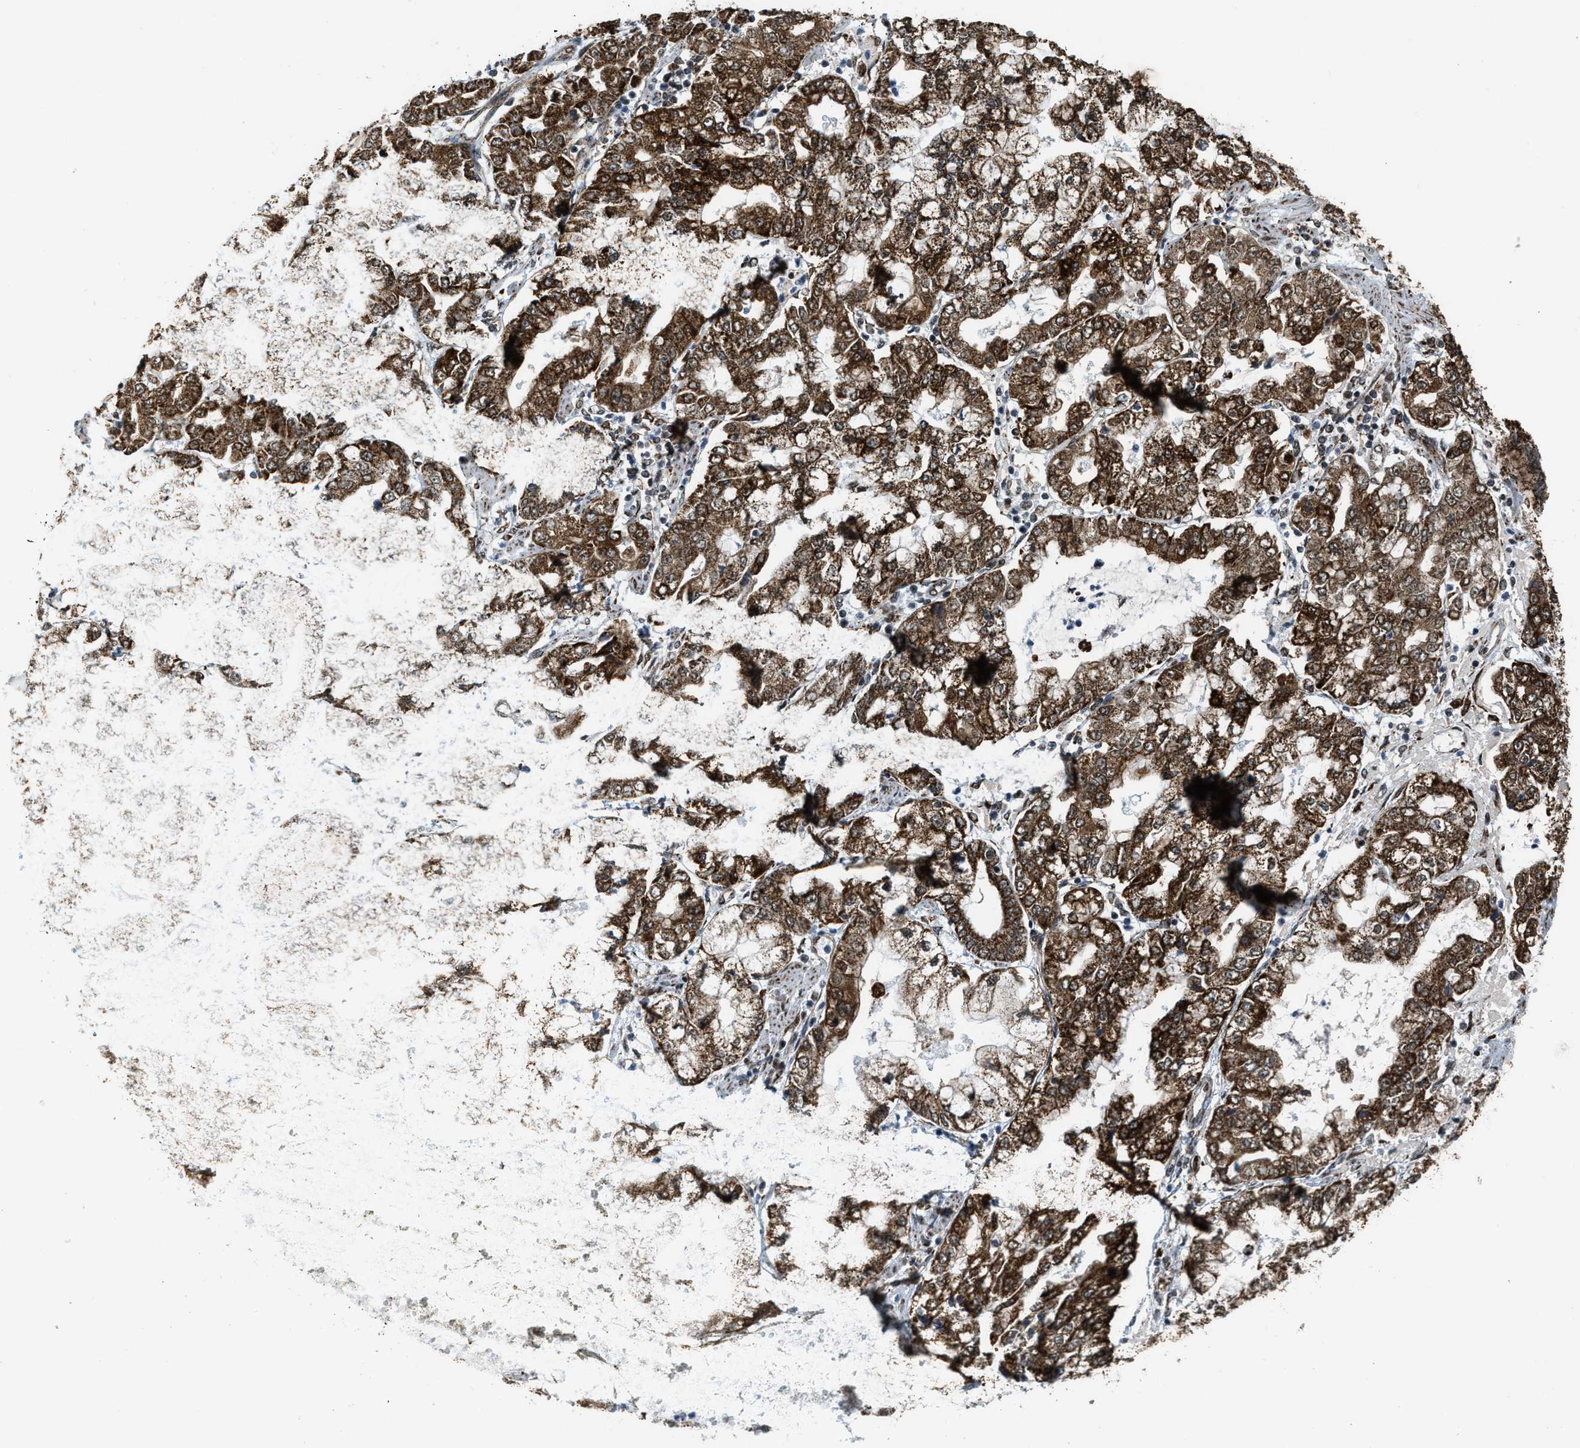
{"staining": {"intensity": "strong", "quantity": ">75%", "location": "cytoplasmic/membranous"}, "tissue": "stomach cancer", "cell_type": "Tumor cells", "image_type": "cancer", "snomed": [{"axis": "morphology", "description": "Adenocarcinoma, NOS"}, {"axis": "topography", "description": "Stomach"}], "caption": "Human stomach cancer (adenocarcinoma) stained with a brown dye shows strong cytoplasmic/membranous positive expression in approximately >75% of tumor cells.", "gene": "HIBADH", "patient": {"sex": "male", "age": 76}}